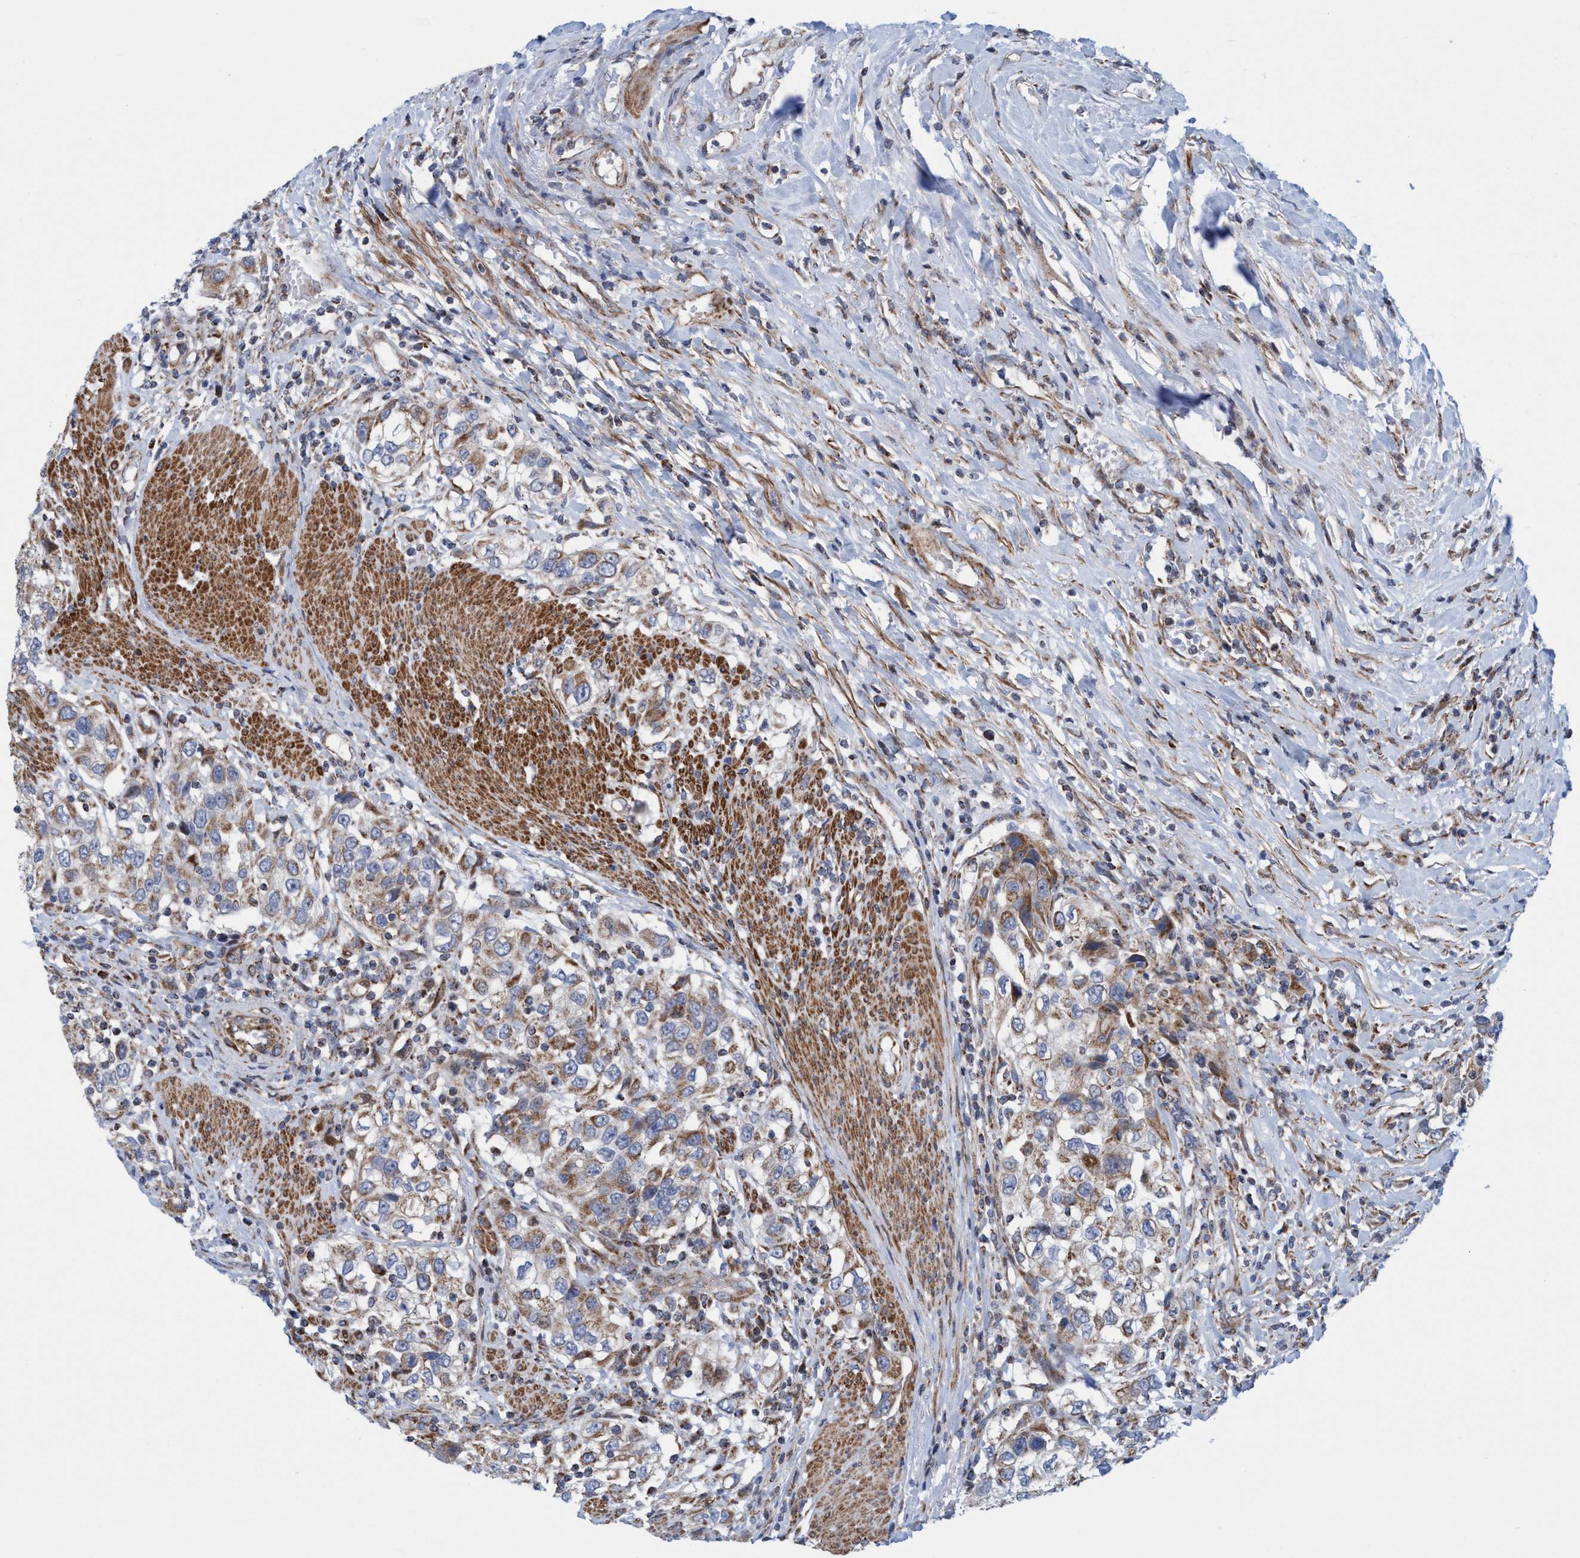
{"staining": {"intensity": "weak", "quantity": ">75%", "location": "cytoplasmic/membranous"}, "tissue": "urothelial cancer", "cell_type": "Tumor cells", "image_type": "cancer", "snomed": [{"axis": "morphology", "description": "Urothelial carcinoma, High grade"}, {"axis": "topography", "description": "Urinary bladder"}], "caption": "Immunohistochemical staining of human urothelial cancer reveals low levels of weak cytoplasmic/membranous protein expression in approximately >75% of tumor cells.", "gene": "POLR1F", "patient": {"sex": "female", "age": 80}}